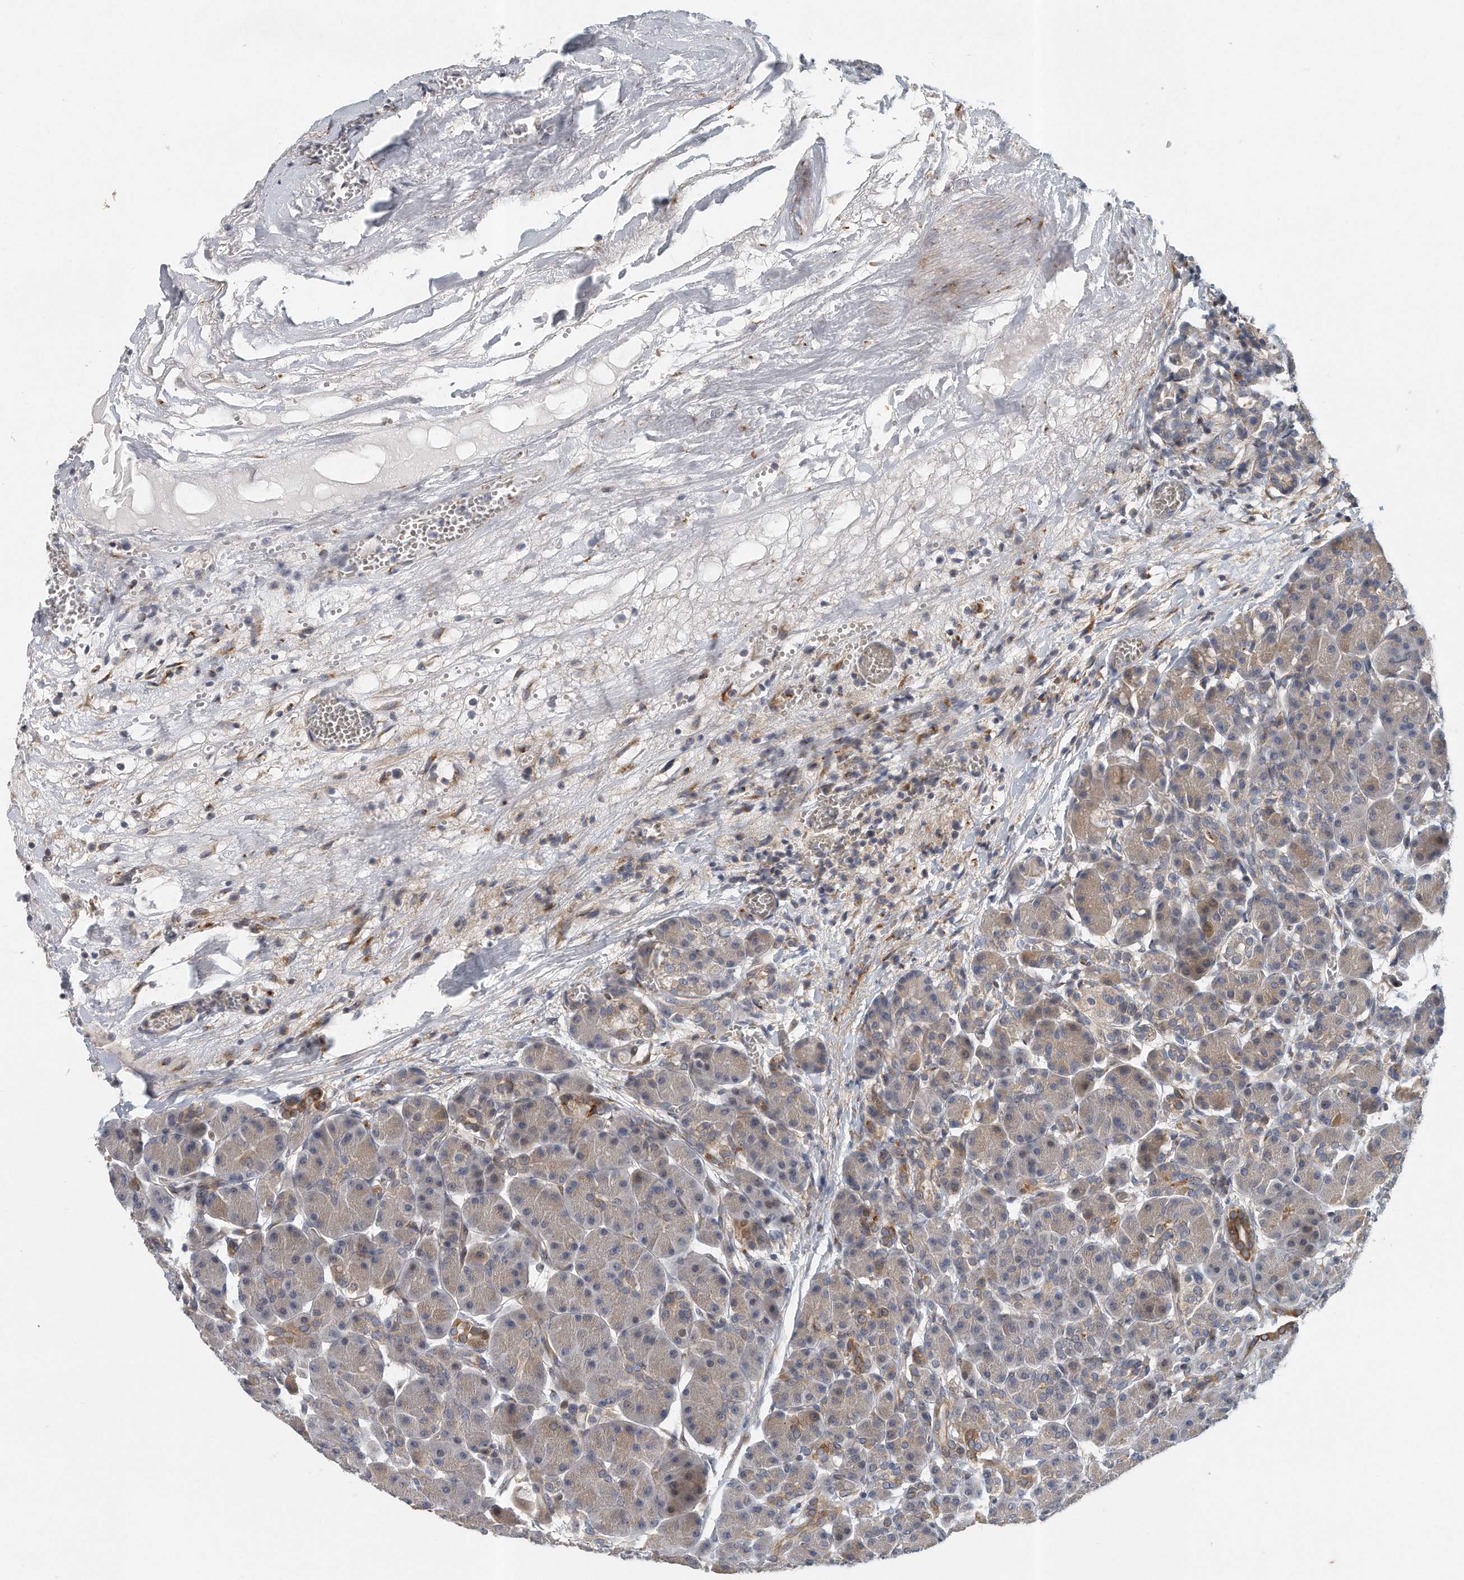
{"staining": {"intensity": "moderate", "quantity": "<25%", "location": "cytoplasmic/membranous"}, "tissue": "pancreas", "cell_type": "Exocrine glandular cells", "image_type": "normal", "snomed": [{"axis": "morphology", "description": "Normal tissue, NOS"}, {"axis": "topography", "description": "Pancreas"}], "caption": "This histopathology image demonstrates unremarkable pancreas stained with immunohistochemistry (IHC) to label a protein in brown. The cytoplasmic/membranous of exocrine glandular cells show moderate positivity for the protein. Nuclei are counter-stained blue.", "gene": "PCDH8", "patient": {"sex": "male", "age": 63}}